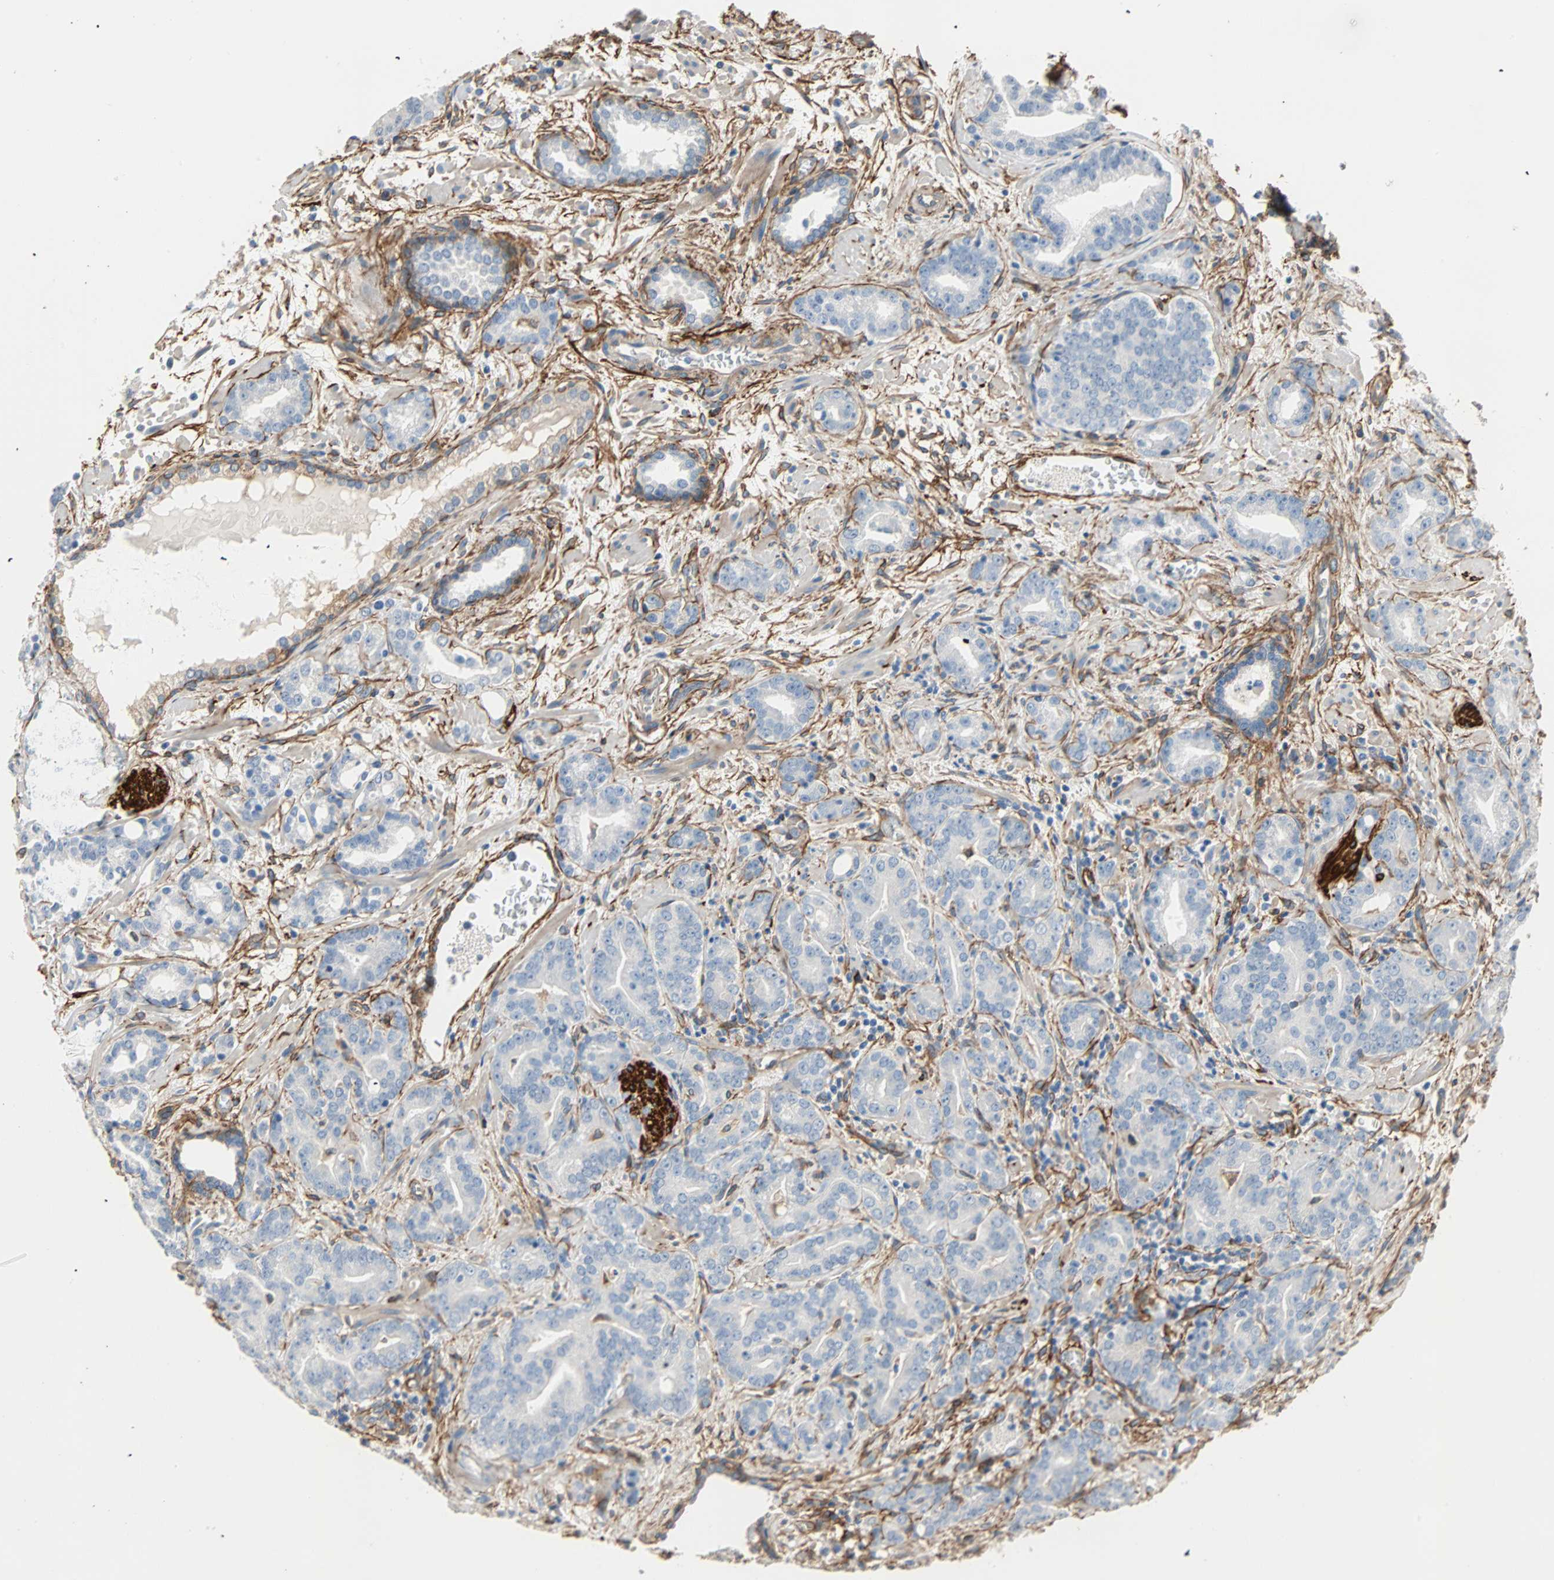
{"staining": {"intensity": "negative", "quantity": "none", "location": "none"}, "tissue": "prostate cancer", "cell_type": "Tumor cells", "image_type": "cancer", "snomed": [{"axis": "morphology", "description": "Adenocarcinoma, Low grade"}, {"axis": "topography", "description": "Prostate"}], "caption": "Immunohistochemistry (IHC) histopathology image of prostate cancer (adenocarcinoma (low-grade)) stained for a protein (brown), which shows no staining in tumor cells.", "gene": "EPB41L2", "patient": {"sex": "male", "age": 63}}